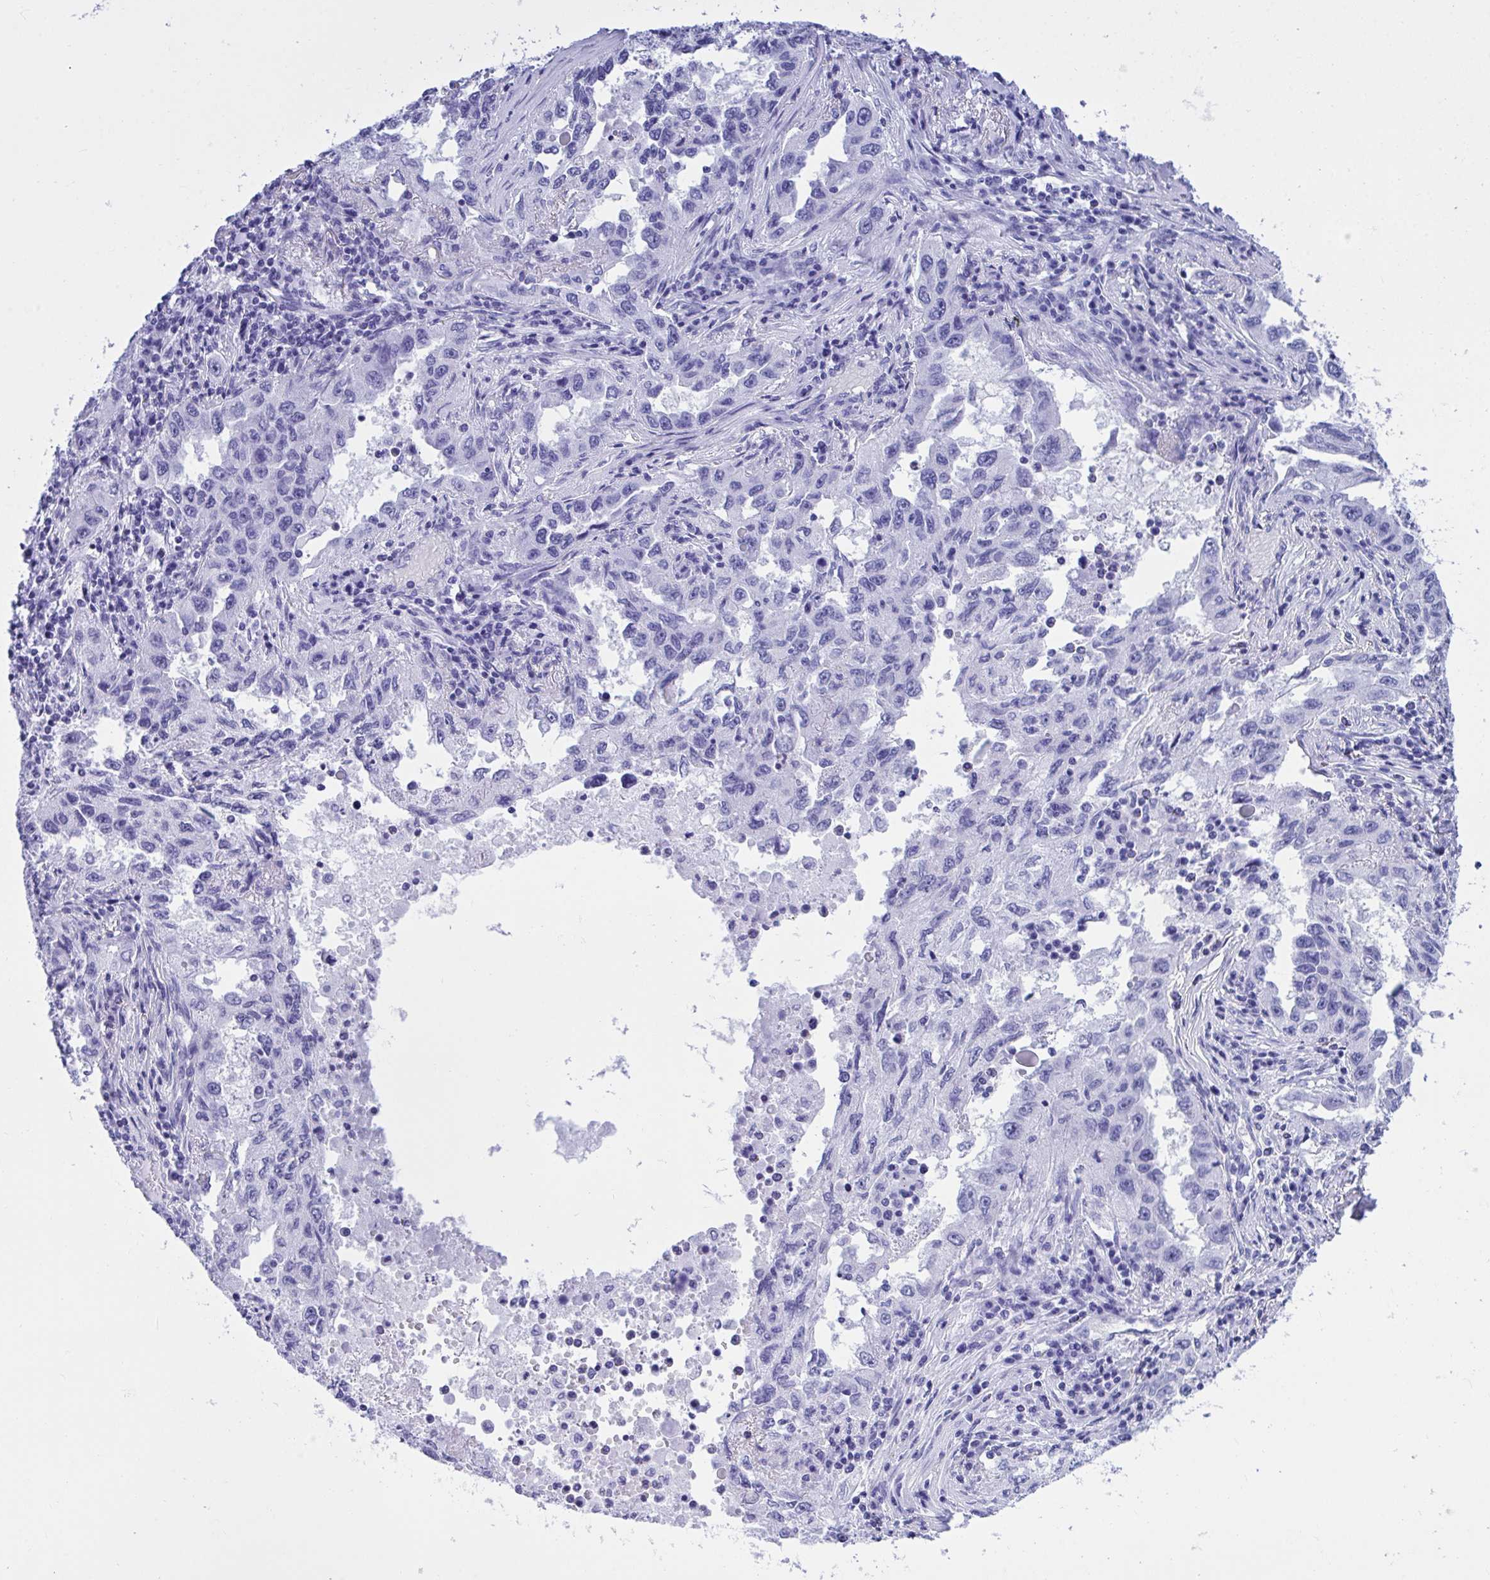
{"staining": {"intensity": "negative", "quantity": "none", "location": "none"}, "tissue": "lung cancer", "cell_type": "Tumor cells", "image_type": "cancer", "snomed": [{"axis": "morphology", "description": "Adenocarcinoma, NOS"}, {"axis": "topography", "description": "Lung"}], "caption": "This is an IHC micrograph of human lung adenocarcinoma. There is no positivity in tumor cells.", "gene": "ANK1", "patient": {"sex": "female", "age": 73}}